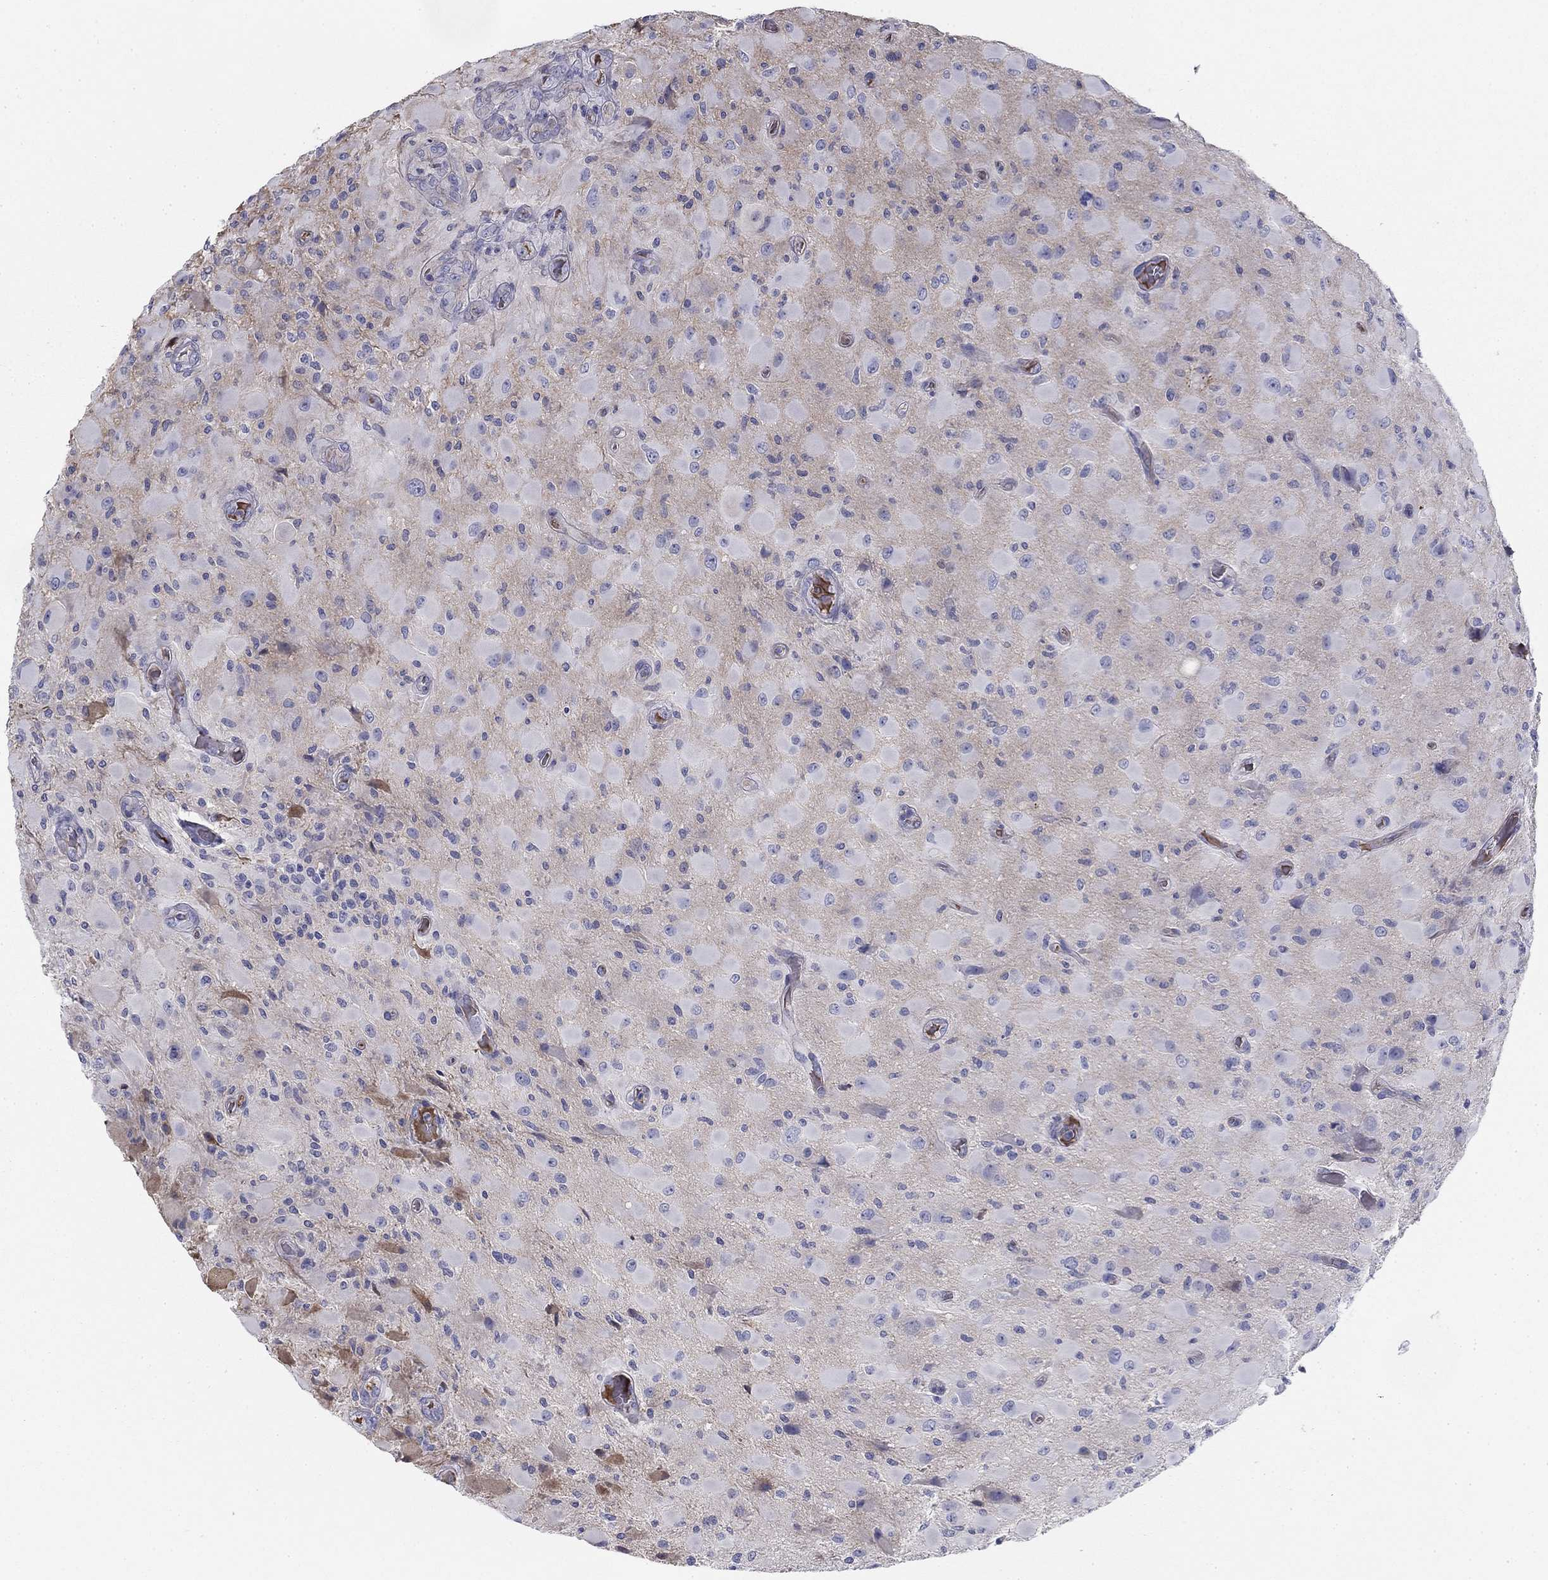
{"staining": {"intensity": "negative", "quantity": "none", "location": "none"}, "tissue": "glioma", "cell_type": "Tumor cells", "image_type": "cancer", "snomed": [{"axis": "morphology", "description": "Glioma, malignant, High grade"}, {"axis": "topography", "description": "Cerebral cortex"}], "caption": "DAB immunohistochemical staining of human malignant glioma (high-grade) shows no significant positivity in tumor cells.", "gene": "CPLX4", "patient": {"sex": "male", "age": 35}}